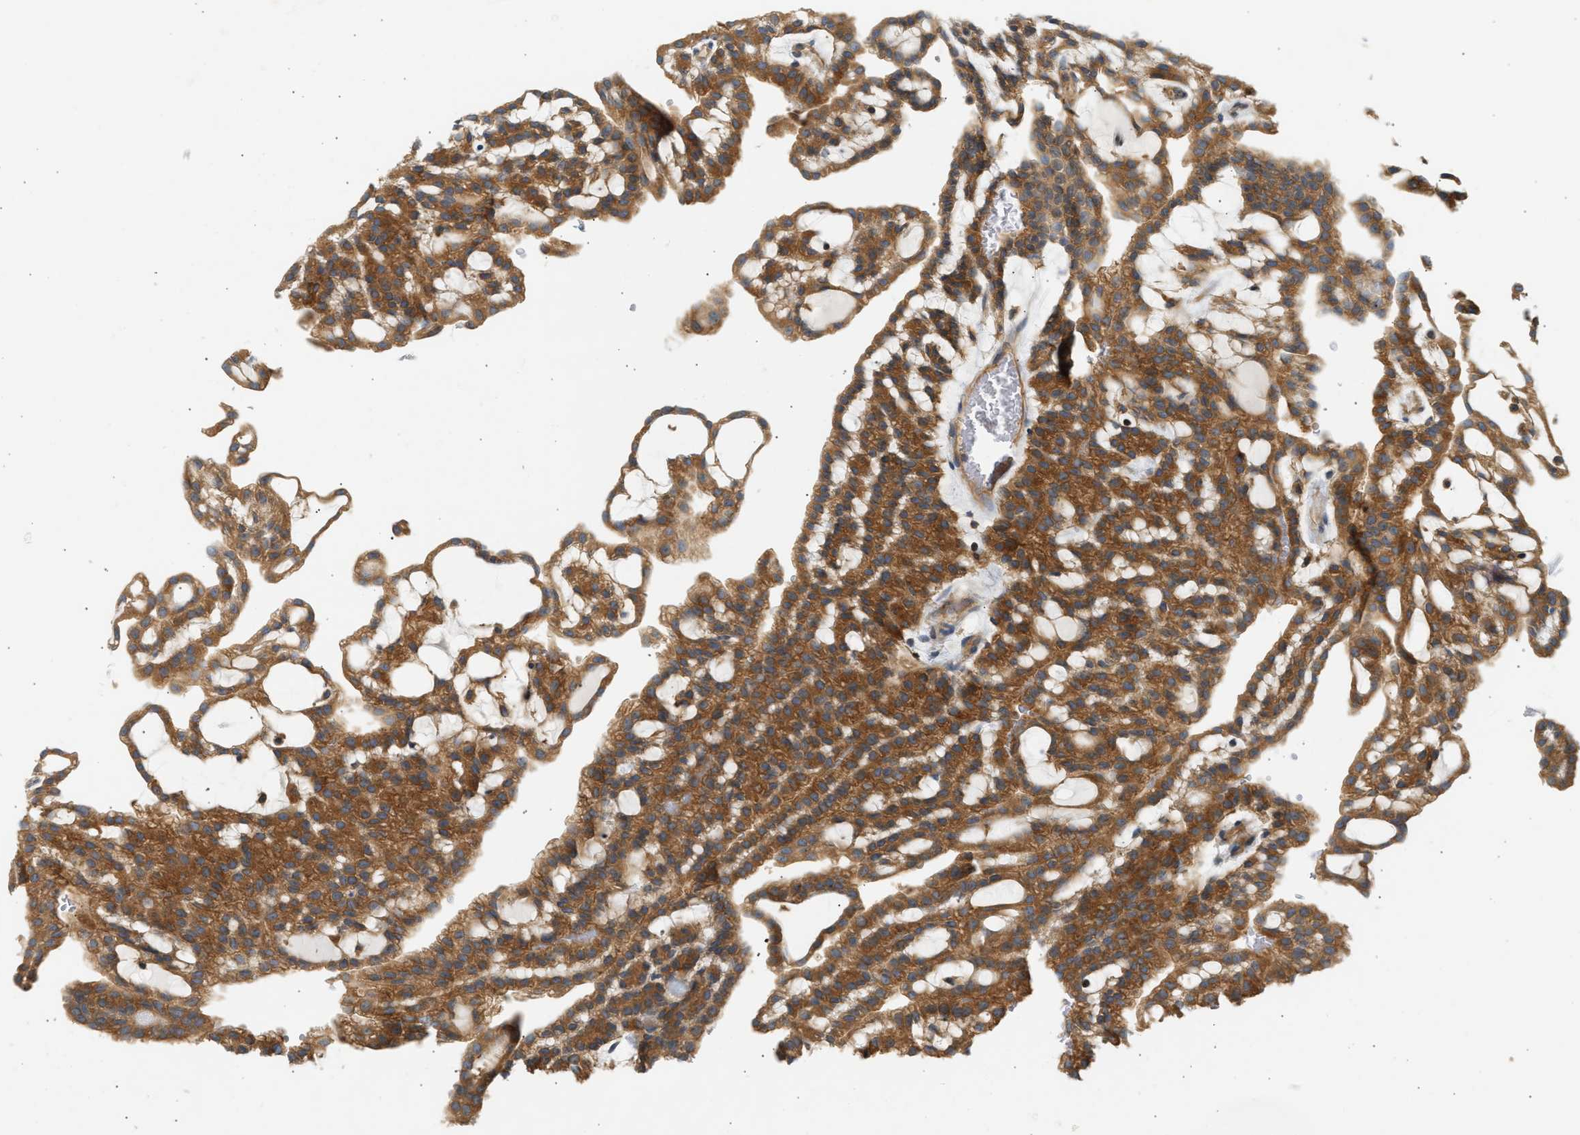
{"staining": {"intensity": "strong", "quantity": ">75%", "location": "cytoplasmic/membranous"}, "tissue": "renal cancer", "cell_type": "Tumor cells", "image_type": "cancer", "snomed": [{"axis": "morphology", "description": "Adenocarcinoma, NOS"}, {"axis": "topography", "description": "Kidney"}], "caption": "Immunohistochemistry (IHC) (DAB) staining of adenocarcinoma (renal) demonstrates strong cytoplasmic/membranous protein staining in about >75% of tumor cells.", "gene": "PAFAH1B1", "patient": {"sex": "male", "age": 63}}